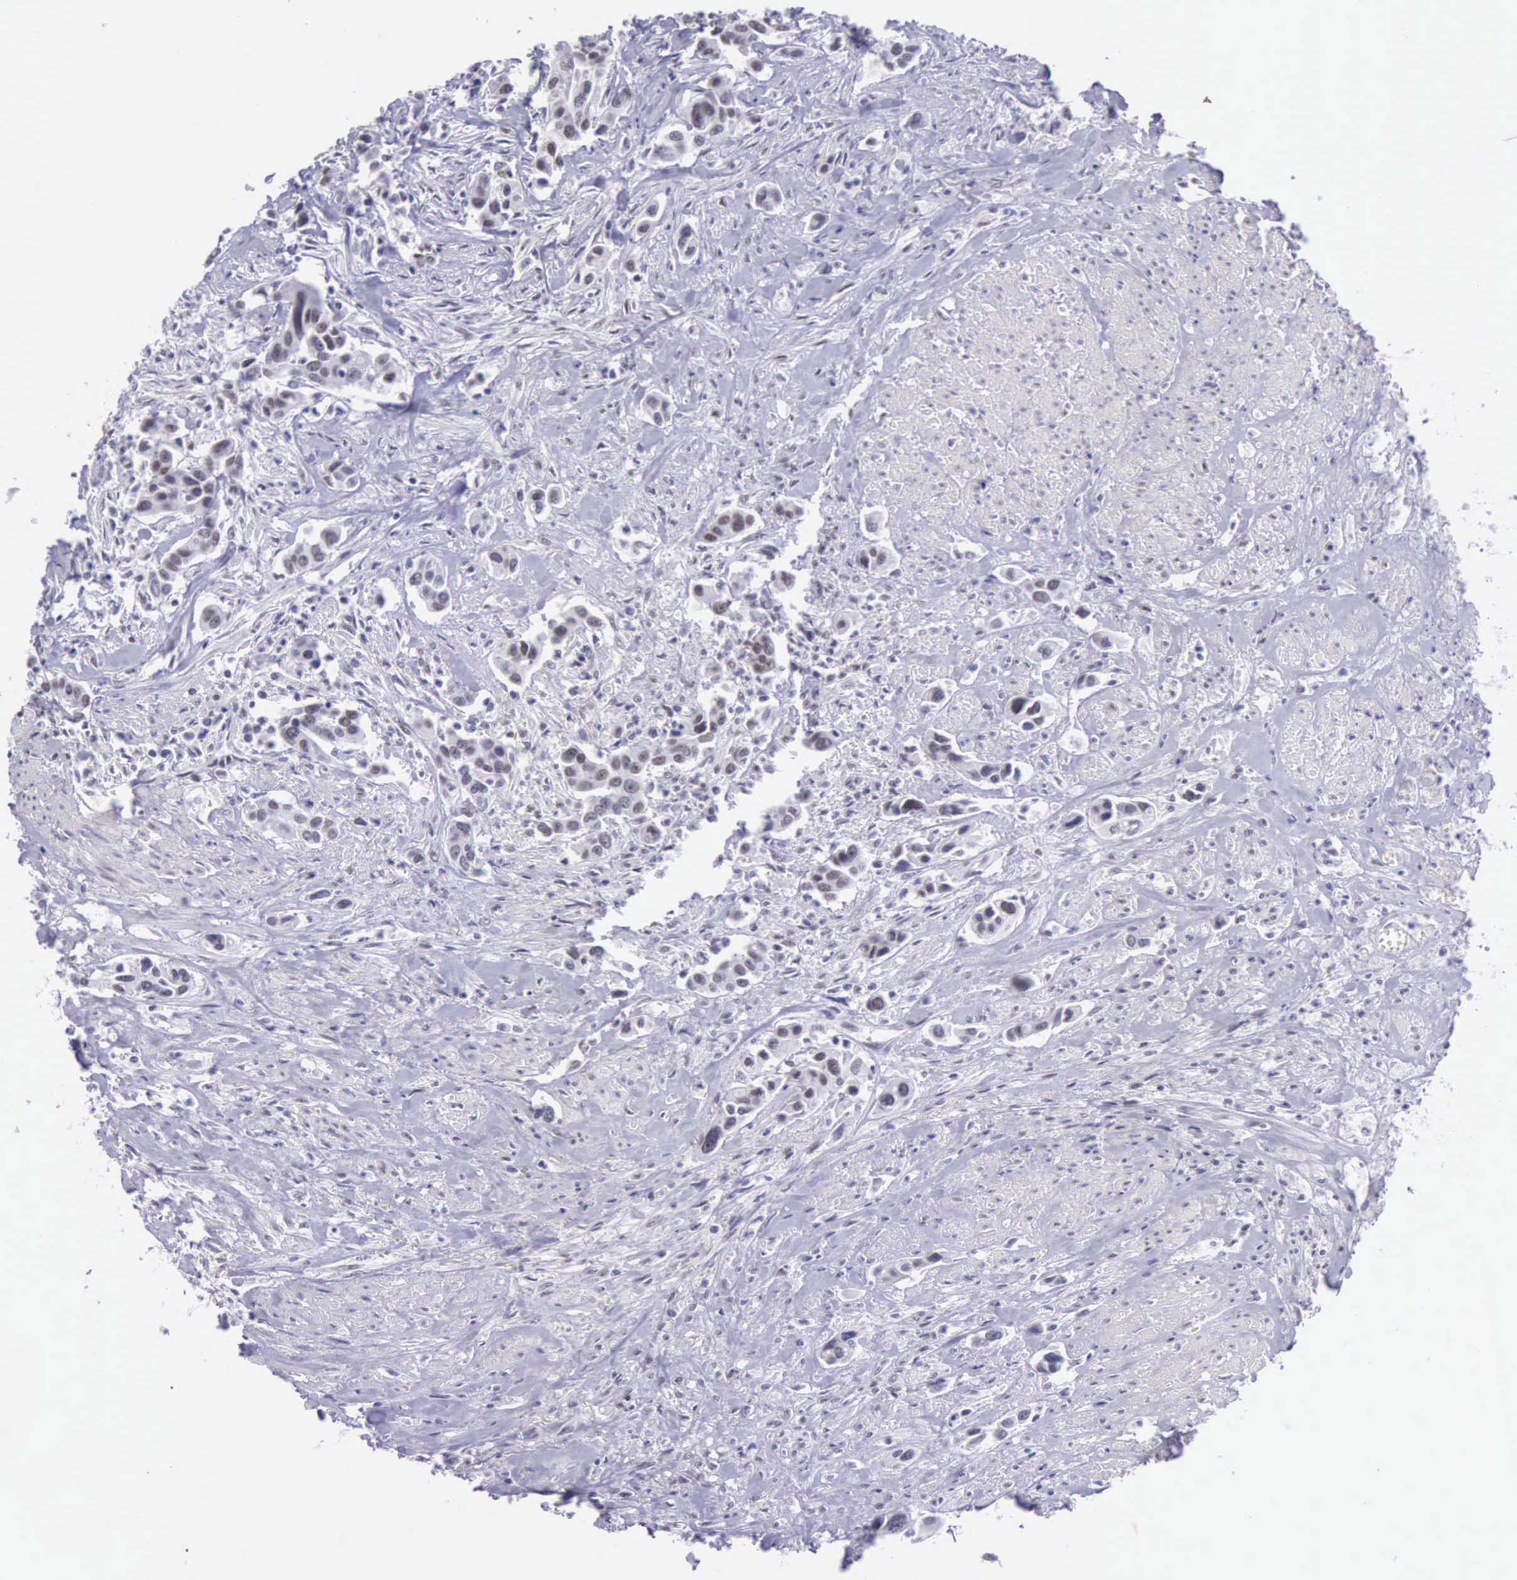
{"staining": {"intensity": "weak", "quantity": "<25%", "location": "nuclear"}, "tissue": "urothelial cancer", "cell_type": "Tumor cells", "image_type": "cancer", "snomed": [{"axis": "morphology", "description": "Urothelial carcinoma, High grade"}, {"axis": "topography", "description": "Urinary bladder"}], "caption": "The histopathology image demonstrates no significant expression in tumor cells of high-grade urothelial carcinoma. (IHC, brightfield microscopy, high magnification).", "gene": "EP300", "patient": {"sex": "male", "age": 86}}